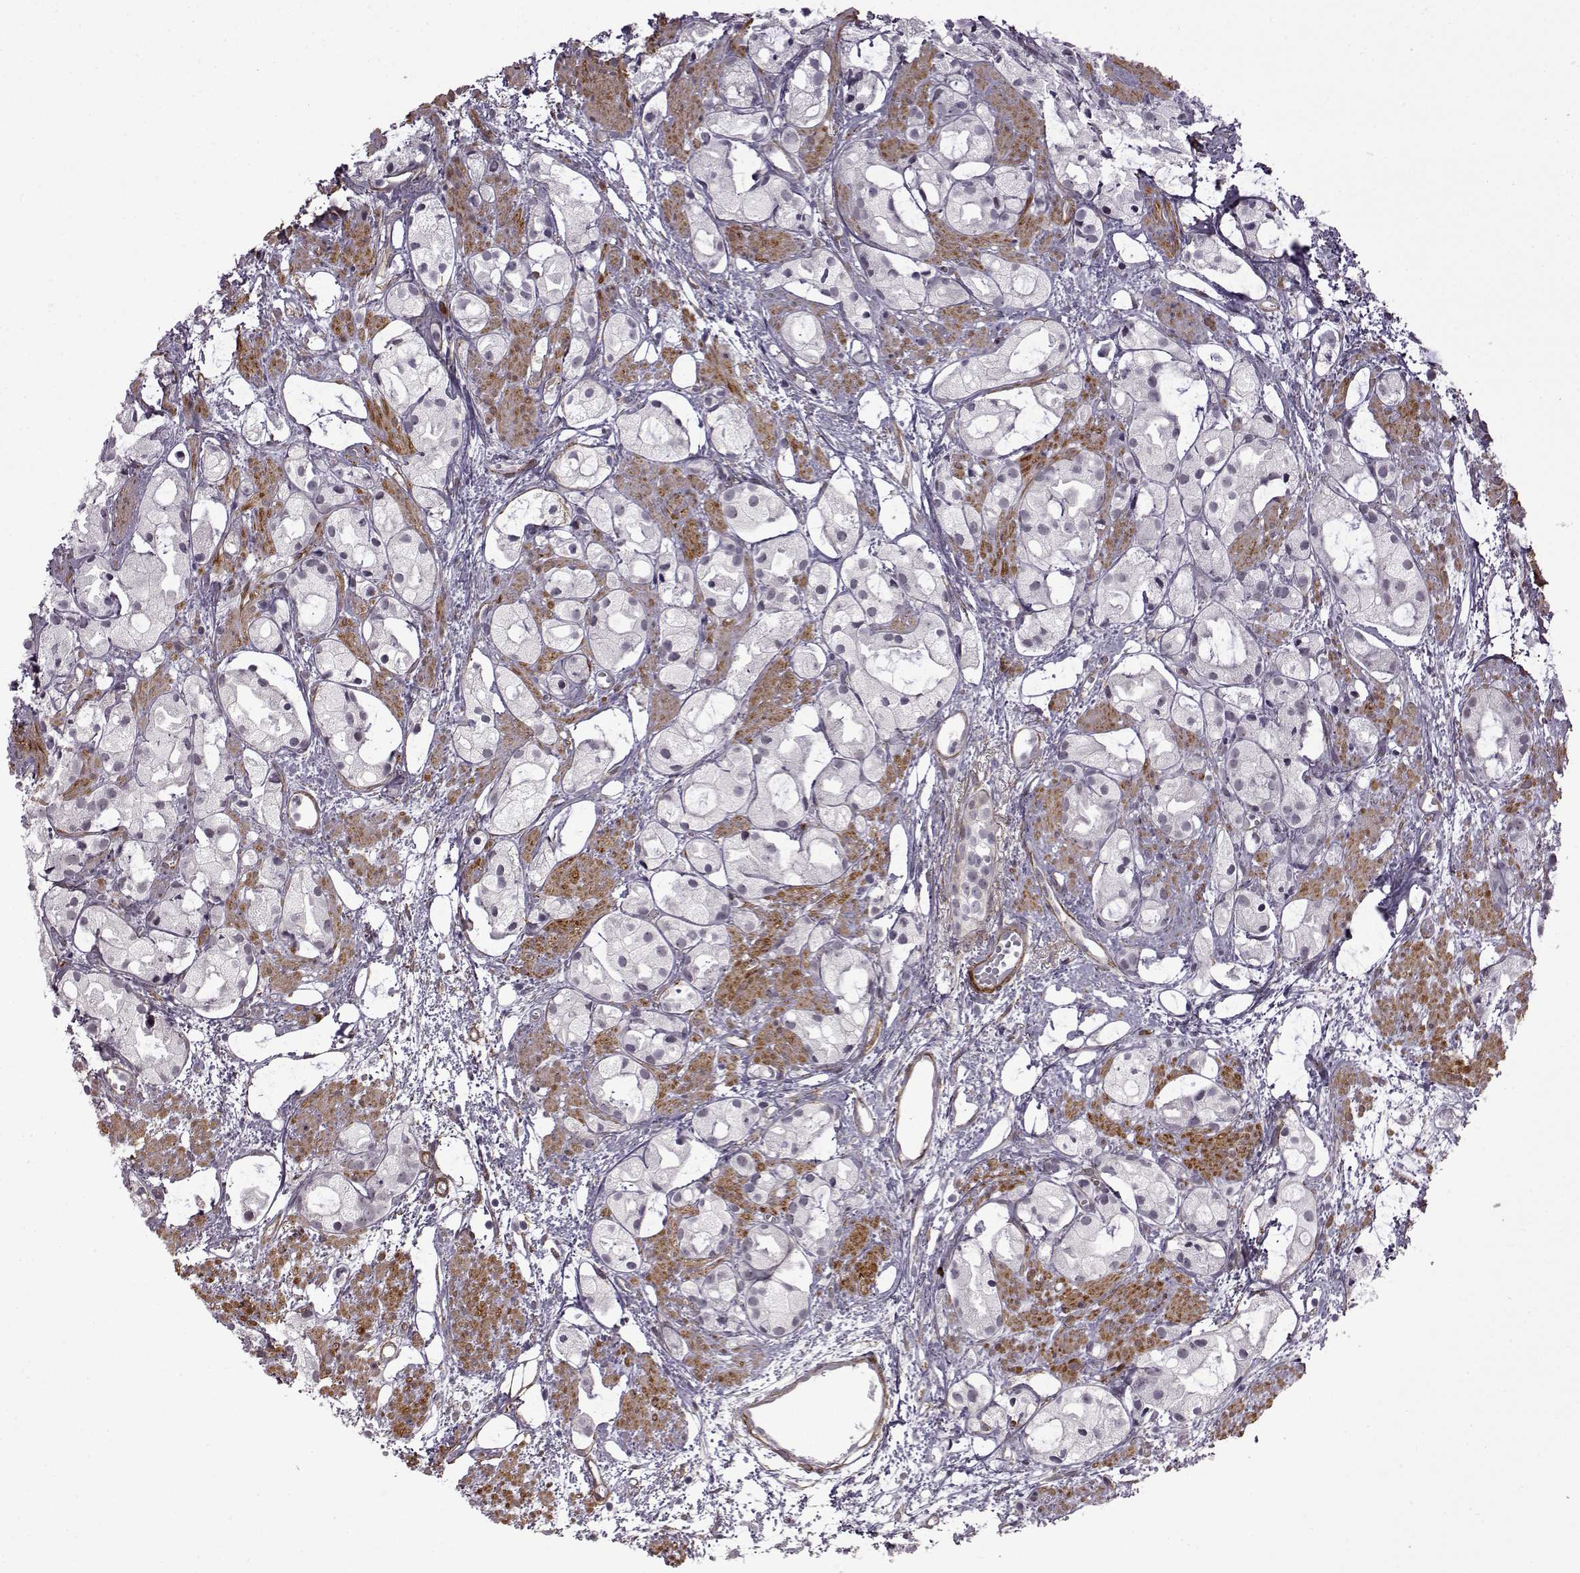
{"staining": {"intensity": "negative", "quantity": "none", "location": "none"}, "tissue": "prostate cancer", "cell_type": "Tumor cells", "image_type": "cancer", "snomed": [{"axis": "morphology", "description": "Adenocarcinoma, High grade"}, {"axis": "topography", "description": "Prostate"}], "caption": "Immunohistochemistry image of neoplastic tissue: prostate high-grade adenocarcinoma stained with DAB displays no significant protein staining in tumor cells. Nuclei are stained in blue.", "gene": "SYNPO2", "patient": {"sex": "male", "age": 85}}